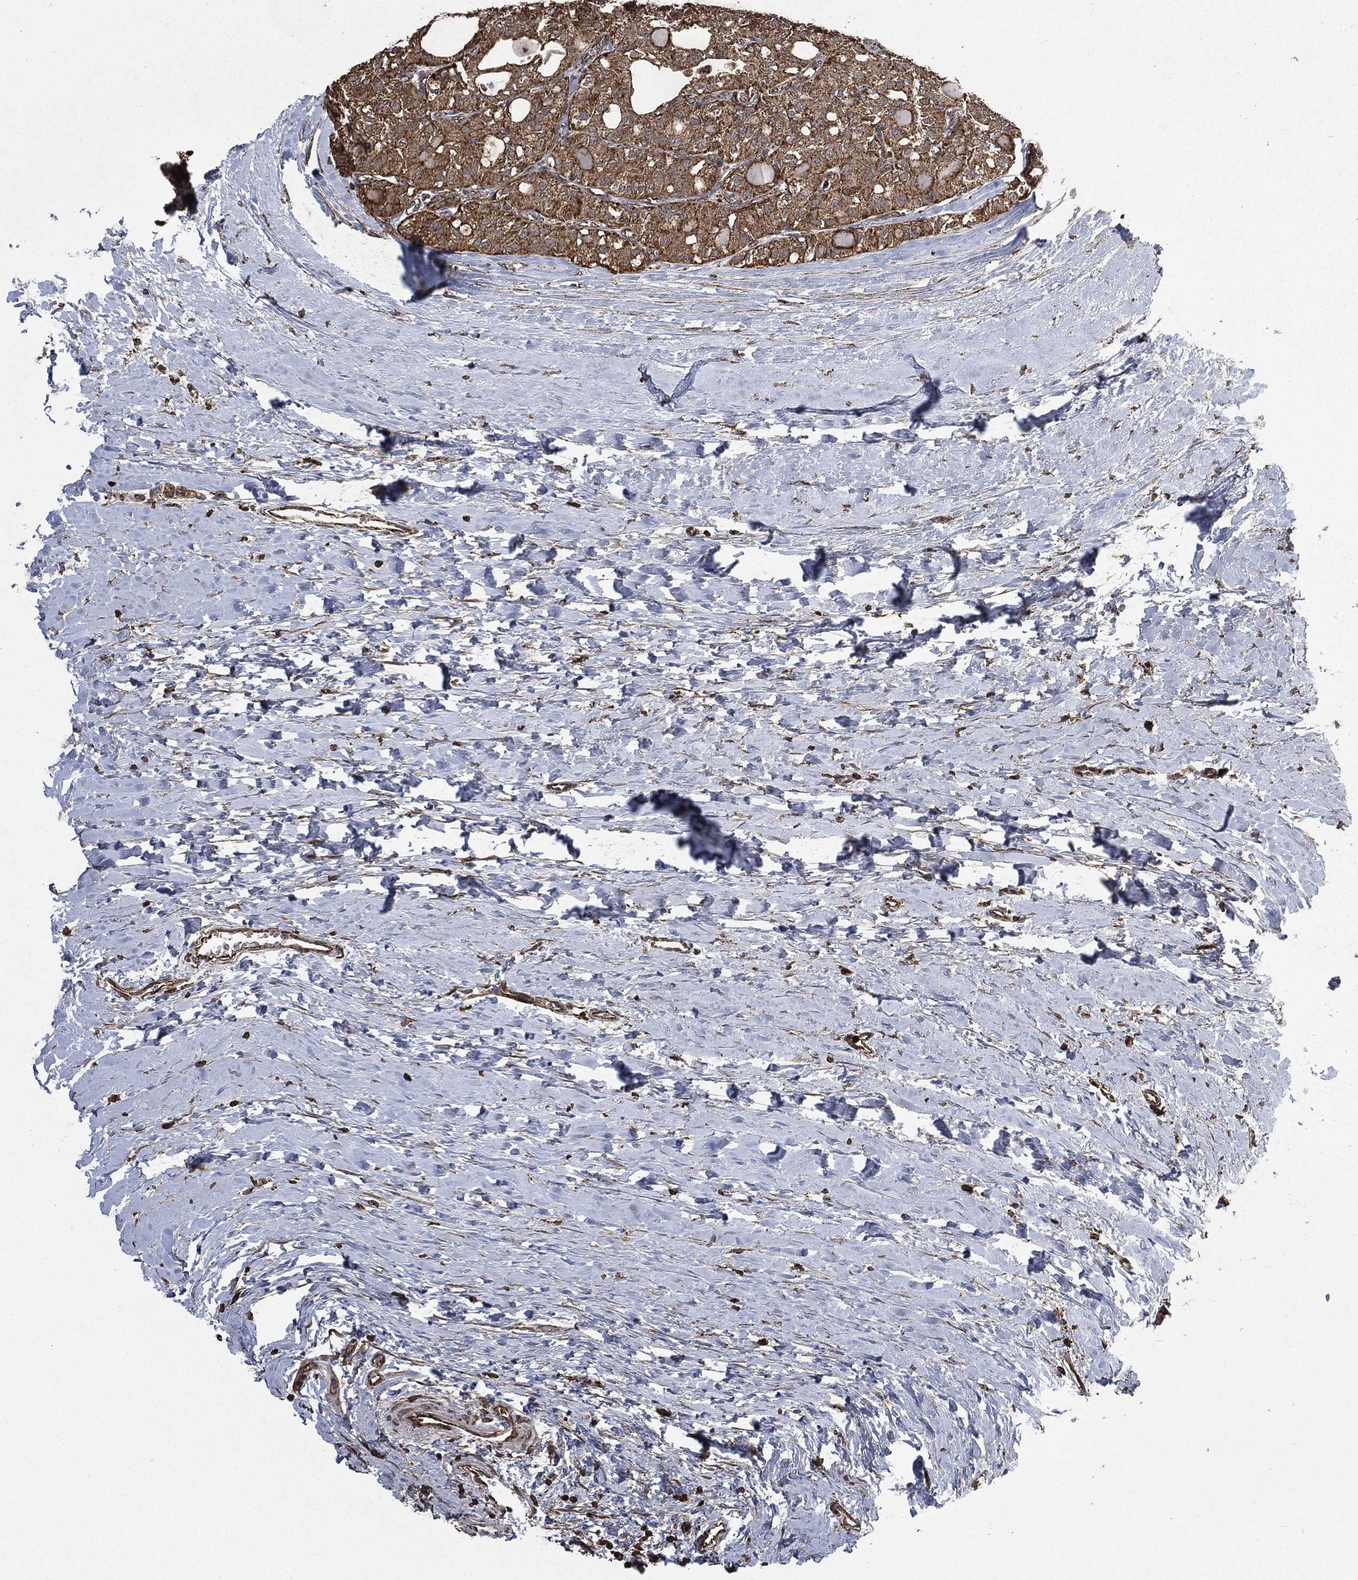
{"staining": {"intensity": "strong", "quantity": ">75%", "location": "cytoplasmic/membranous"}, "tissue": "thyroid cancer", "cell_type": "Tumor cells", "image_type": "cancer", "snomed": [{"axis": "morphology", "description": "Follicular adenoma carcinoma, NOS"}, {"axis": "topography", "description": "Thyroid gland"}], "caption": "Tumor cells show high levels of strong cytoplasmic/membranous positivity in approximately >75% of cells in thyroid follicular adenoma carcinoma. (Stains: DAB in brown, nuclei in blue, Microscopy: brightfield microscopy at high magnification).", "gene": "LIG3", "patient": {"sex": "male", "age": 75}}